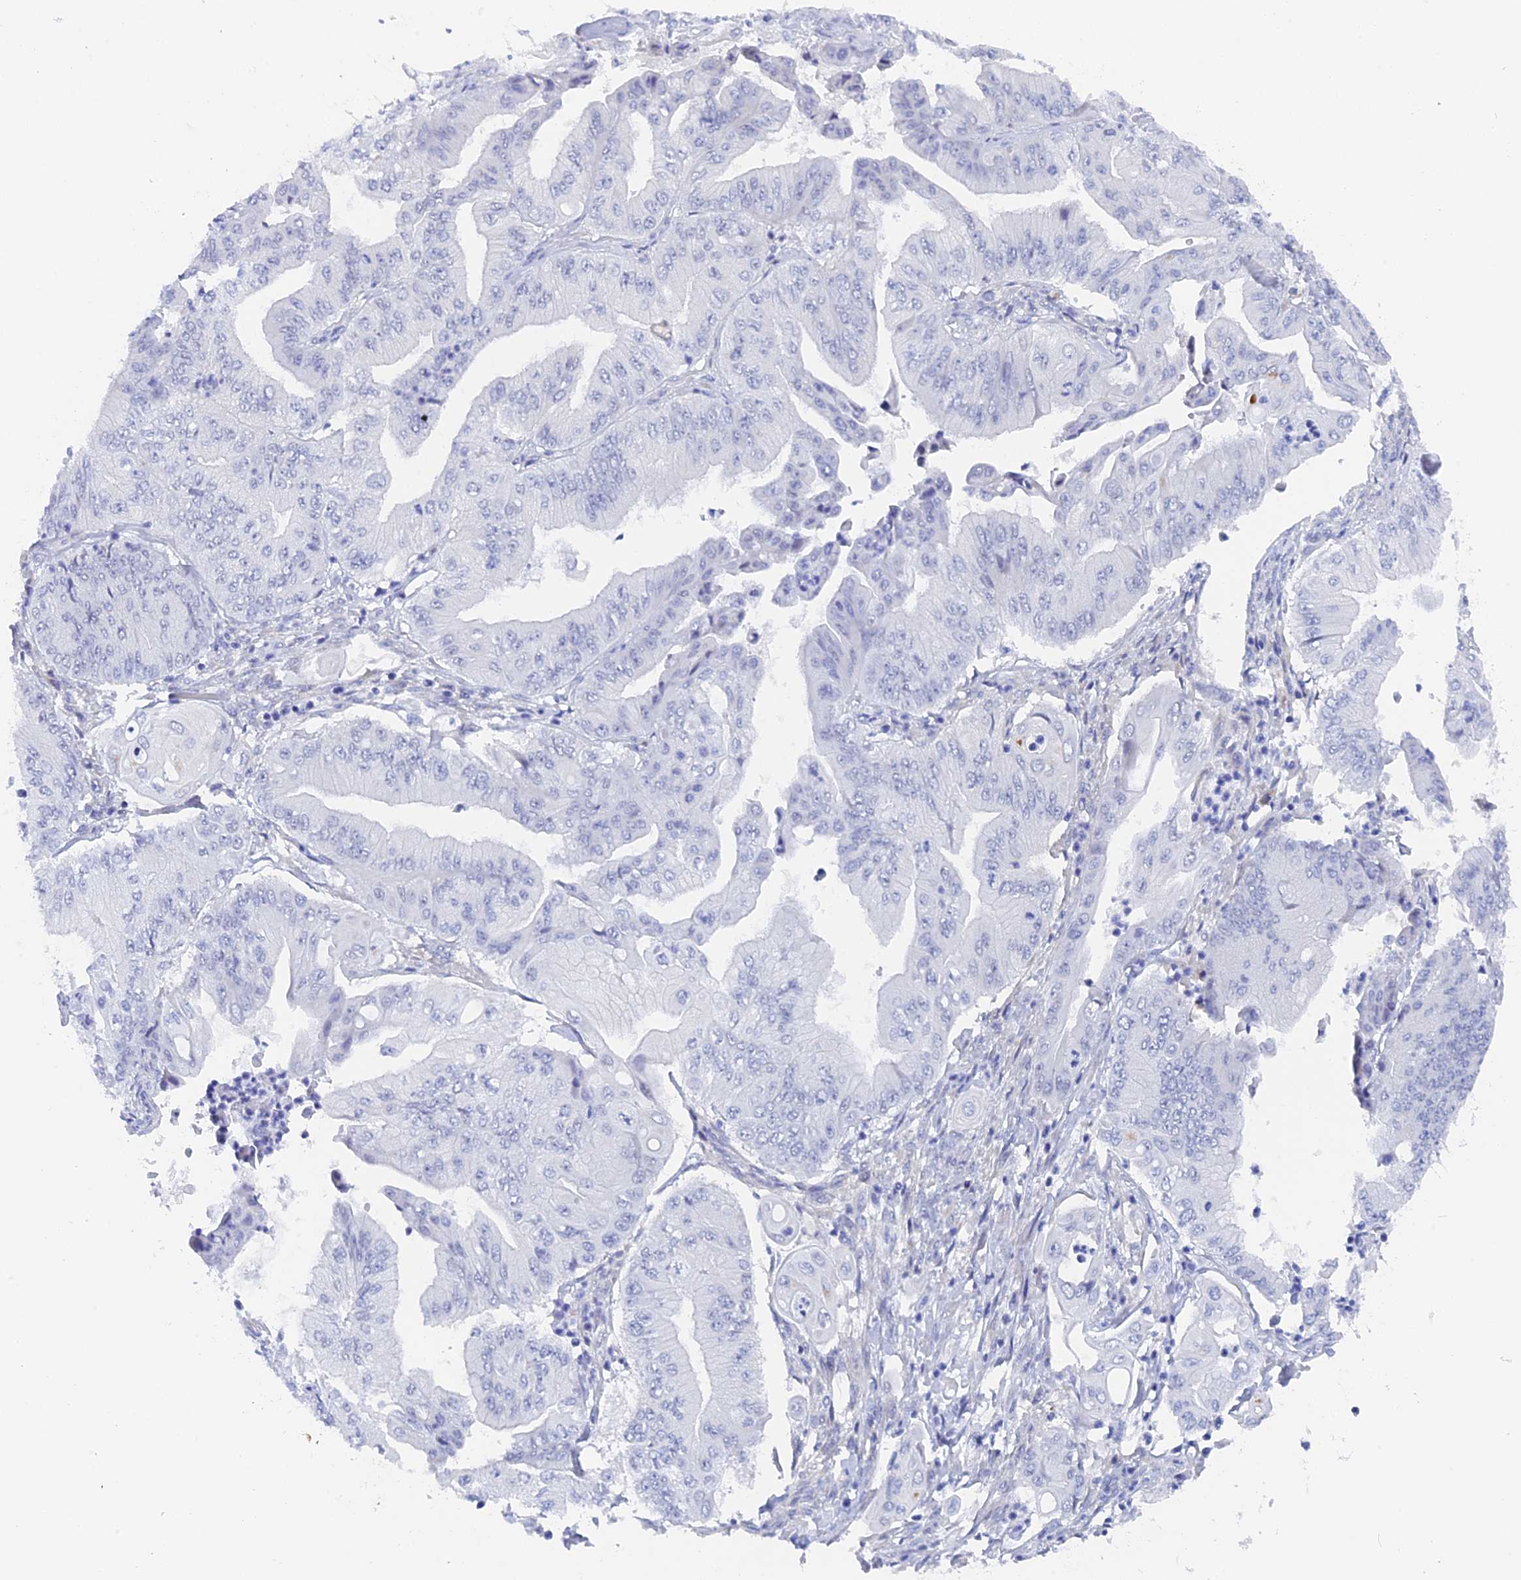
{"staining": {"intensity": "negative", "quantity": "none", "location": "none"}, "tissue": "pancreatic cancer", "cell_type": "Tumor cells", "image_type": "cancer", "snomed": [{"axis": "morphology", "description": "Adenocarcinoma, NOS"}, {"axis": "topography", "description": "Pancreas"}], "caption": "An immunohistochemistry image of pancreatic cancer is shown. There is no staining in tumor cells of pancreatic cancer.", "gene": "DACT3", "patient": {"sex": "female", "age": 77}}